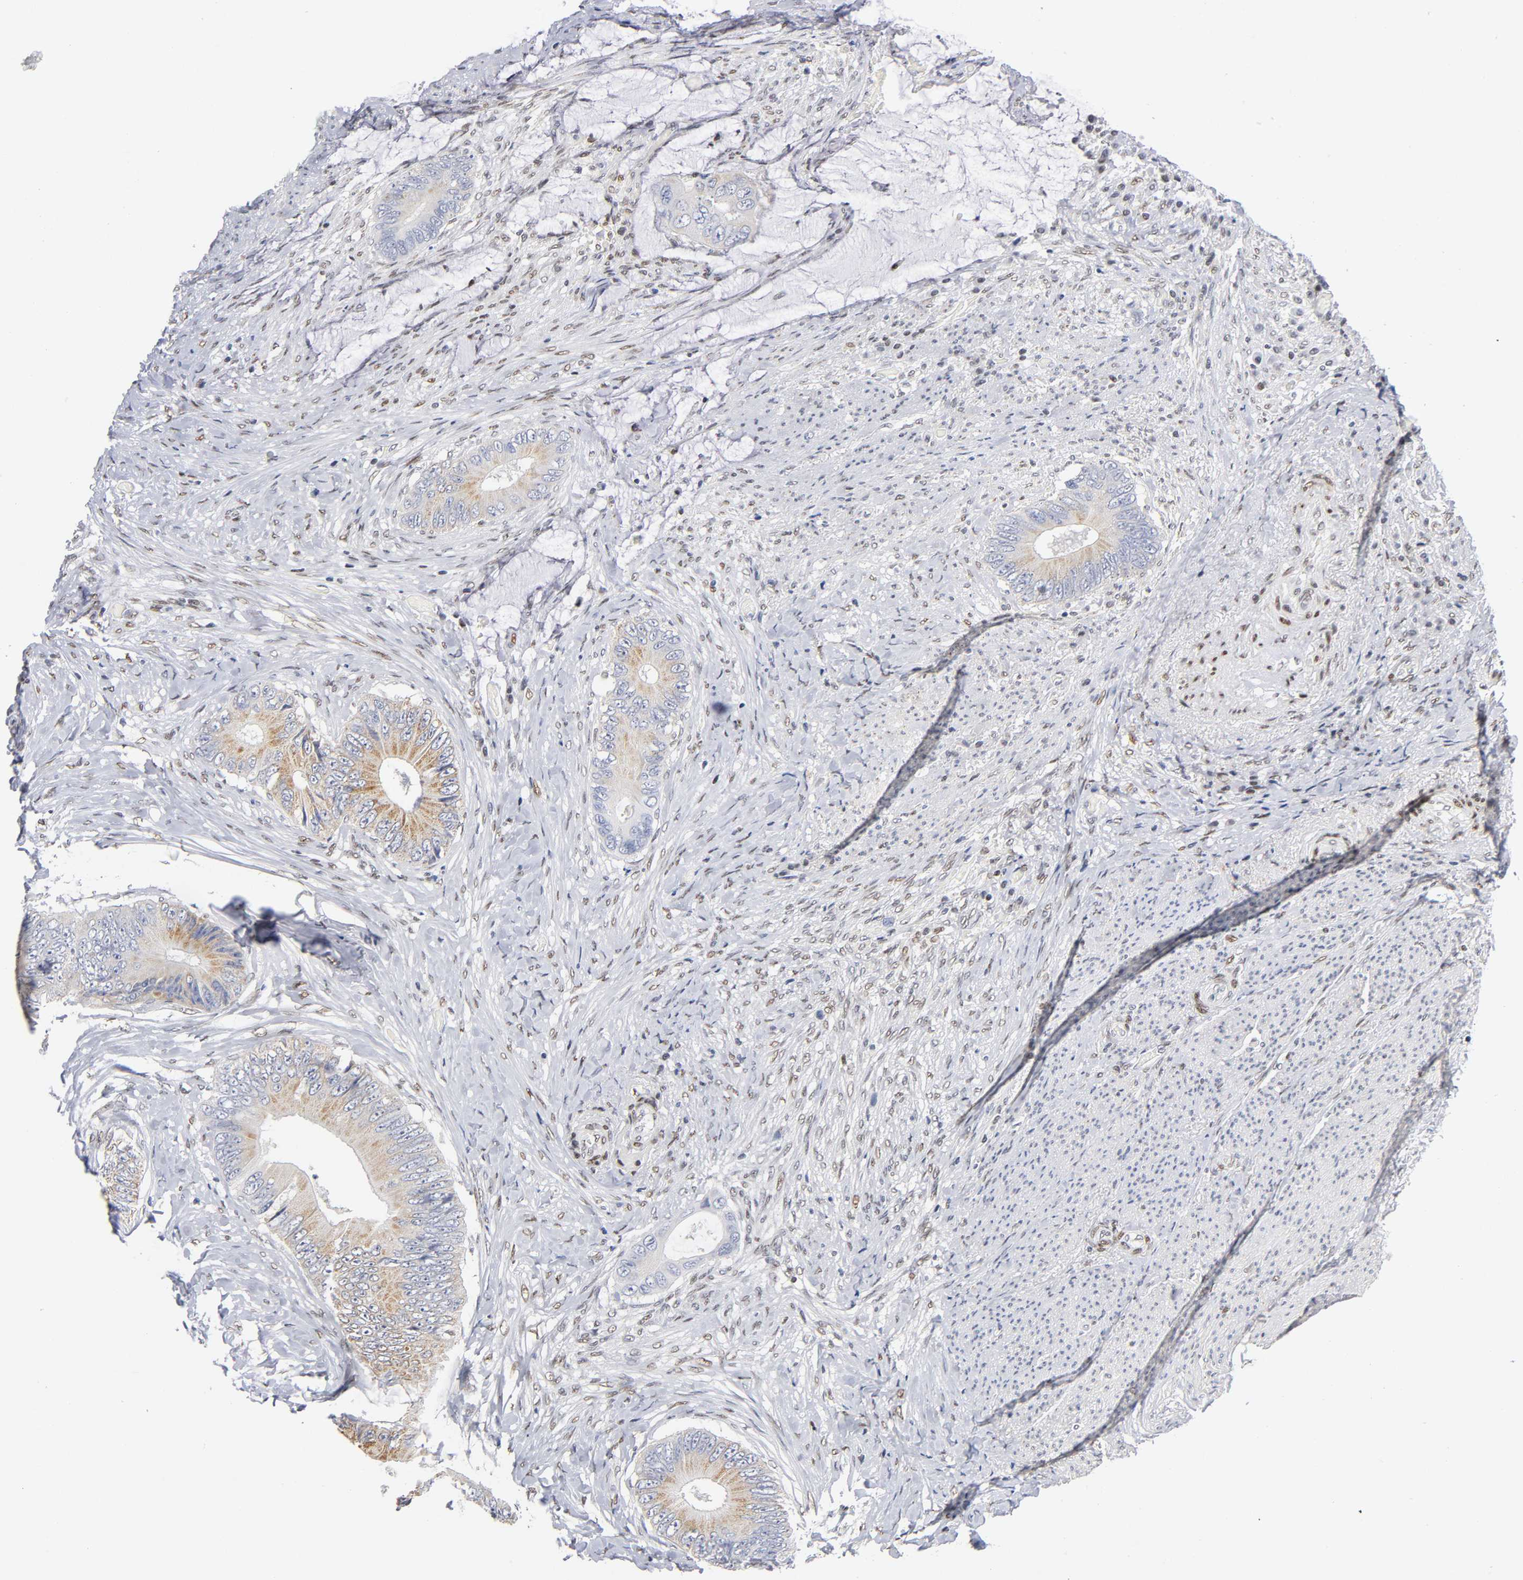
{"staining": {"intensity": "moderate", "quantity": "25%-75%", "location": "cytoplasmic/membranous"}, "tissue": "colorectal cancer", "cell_type": "Tumor cells", "image_type": "cancer", "snomed": [{"axis": "morphology", "description": "Normal tissue, NOS"}, {"axis": "morphology", "description": "Adenocarcinoma, NOS"}, {"axis": "topography", "description": "Rectum"}, {"axis": "topography", "description": "Peripheral nerve tissue"}], "caption": "Colorectal adenocarcinoma was stained to show a protein in brown. There is medium levels of moderate cytoplasmic/membranous staining in about 25%-75% of tumor cells.", "gene": "NR3C1", "patient": {"sex": "female", "age": 77}}